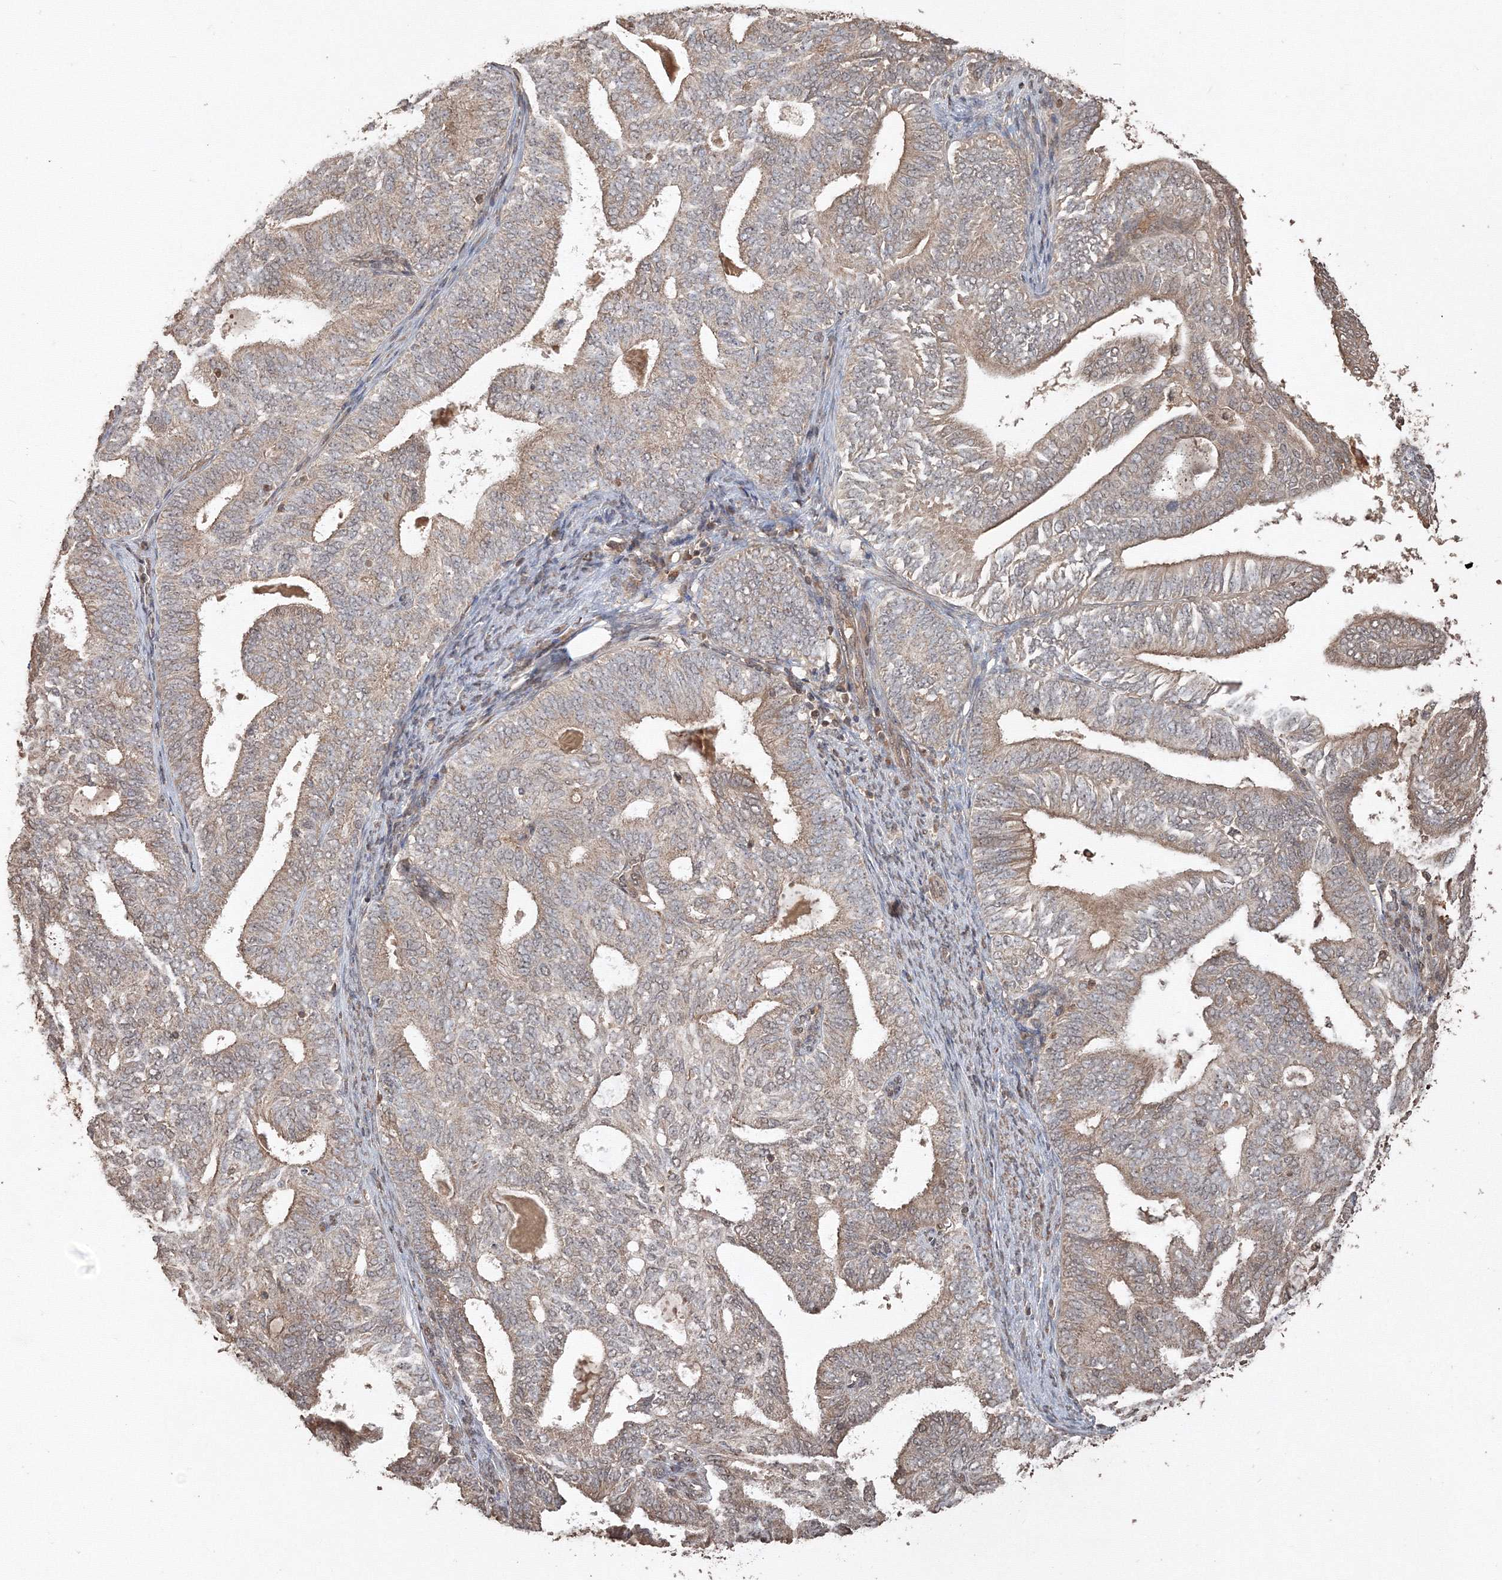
{"staining": {"intensity": "weak", "quantity": "25%-75%", "location": "cytoplasmic/membranous"}, "tissue": "endometrial cancer", "cell_type": "Tumor cells", "image_type": "cancer", "snomed": [{"axis": "morphology", "description": "Adenocarcinoma, NOS"}, {"axis": "topography", "description": "Endometrium"}], "caption": "An IHC histopathology image of tumor tissue is shown. Protein staining in brown shows weak cytoplasmic/membranous positivity in endometrial adenocarcinoma within tumor cells. (Brightfield microscopy of DAB IHC at high magnification).", "gene": "CCDC122", "patient": {"sex": "female", "age": 58}}